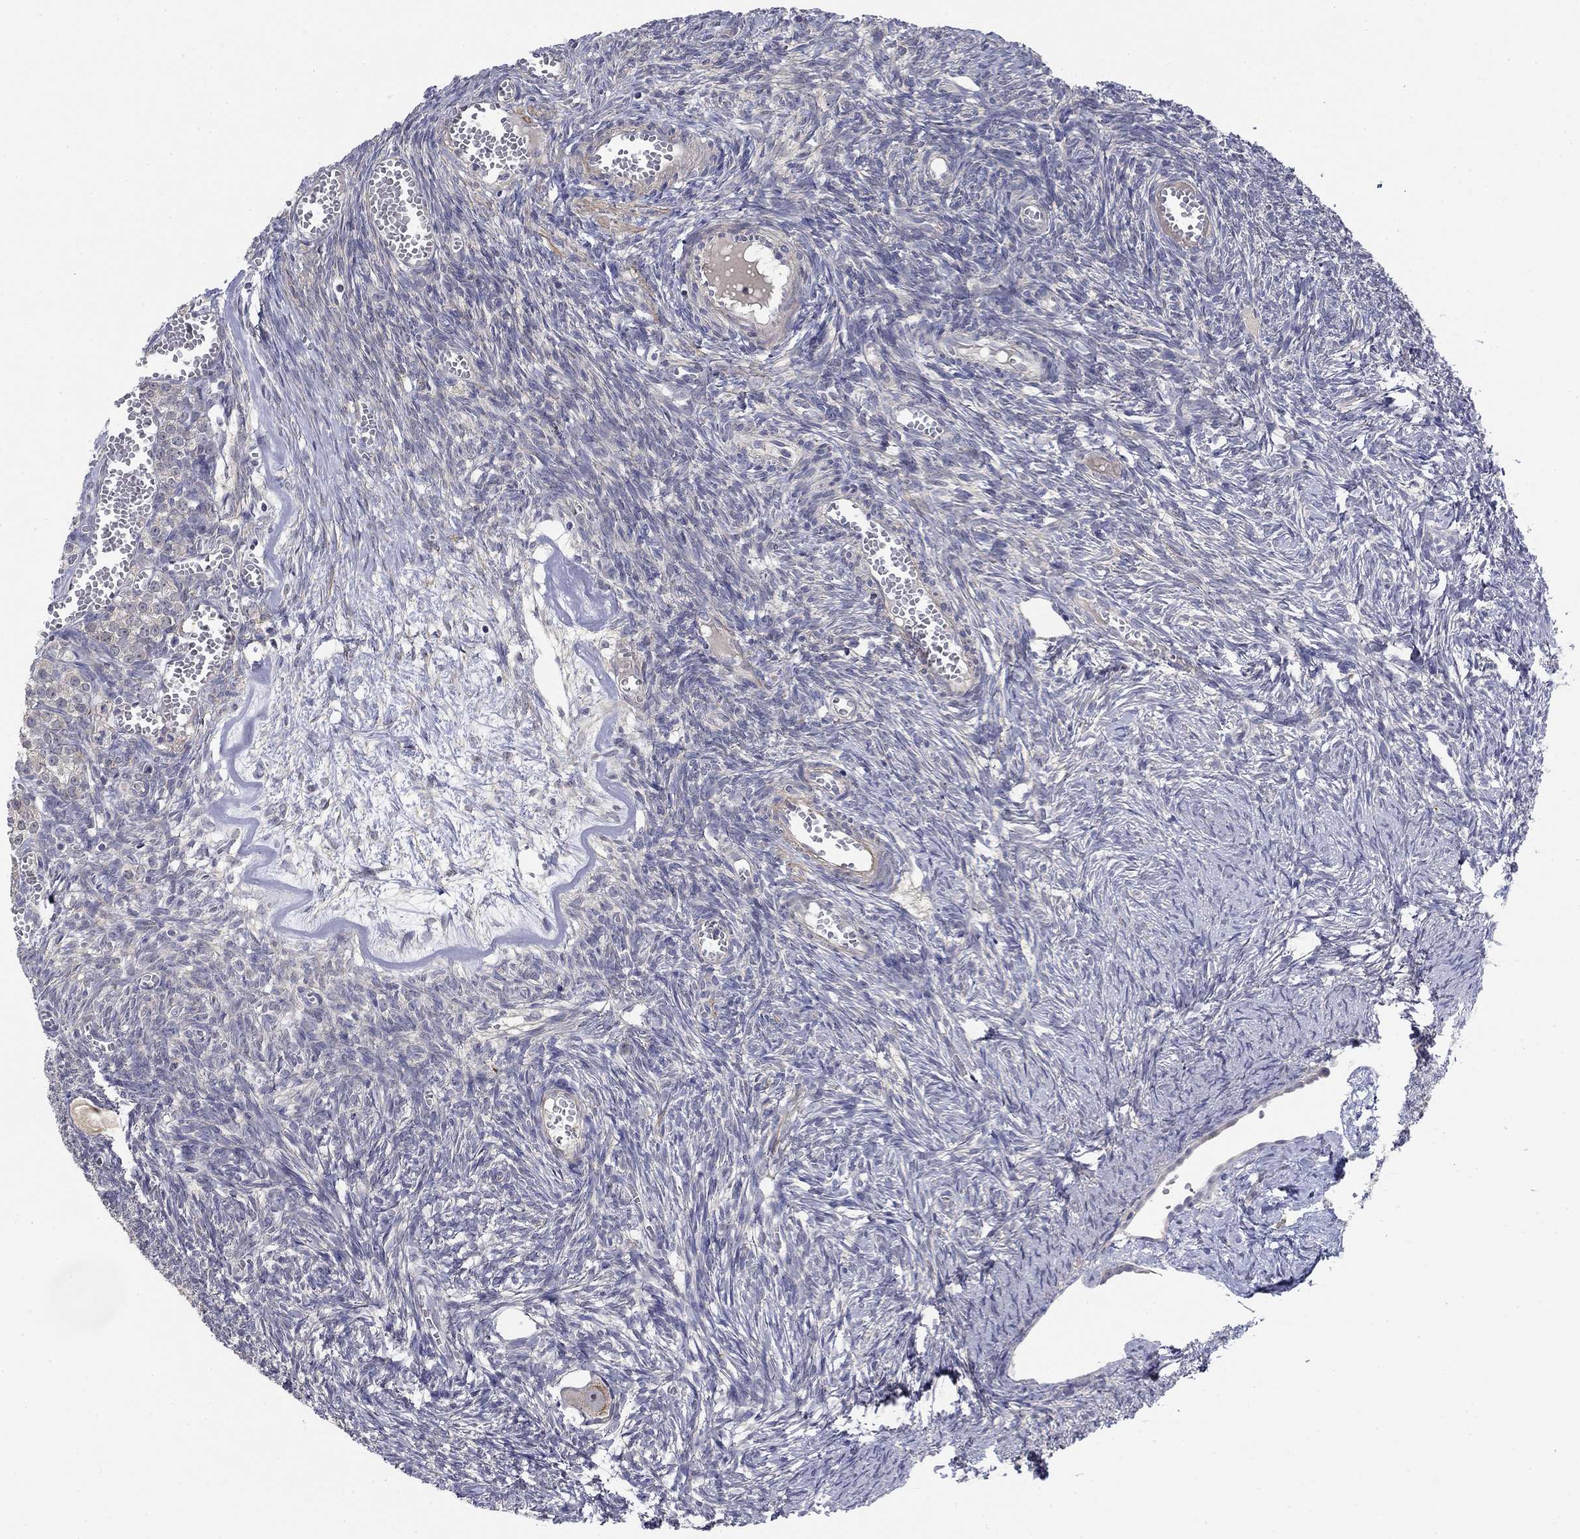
{"staining": {"intensity": "negative", "quantity": "none", "location": "none"}, "tissue": "ovary", "cell_type": "Ovarian stroma cells", "image_type": "normal", "snomed": [{"axis": "morphology", "description": "Normal tissue, NOS"}, {"axis": "topography", "description": "Ovary"}], "caption": "IHC photomicrograph of unremarkable ovary: human ovary stained with DAB (3,3'-diaminobenzidine) exhibits no significant protein positivity in ovarian stroma cells. Nuclei are stained in blue.", "gene": "GRK7", "patient": {"sex": "female", "age": 43}}